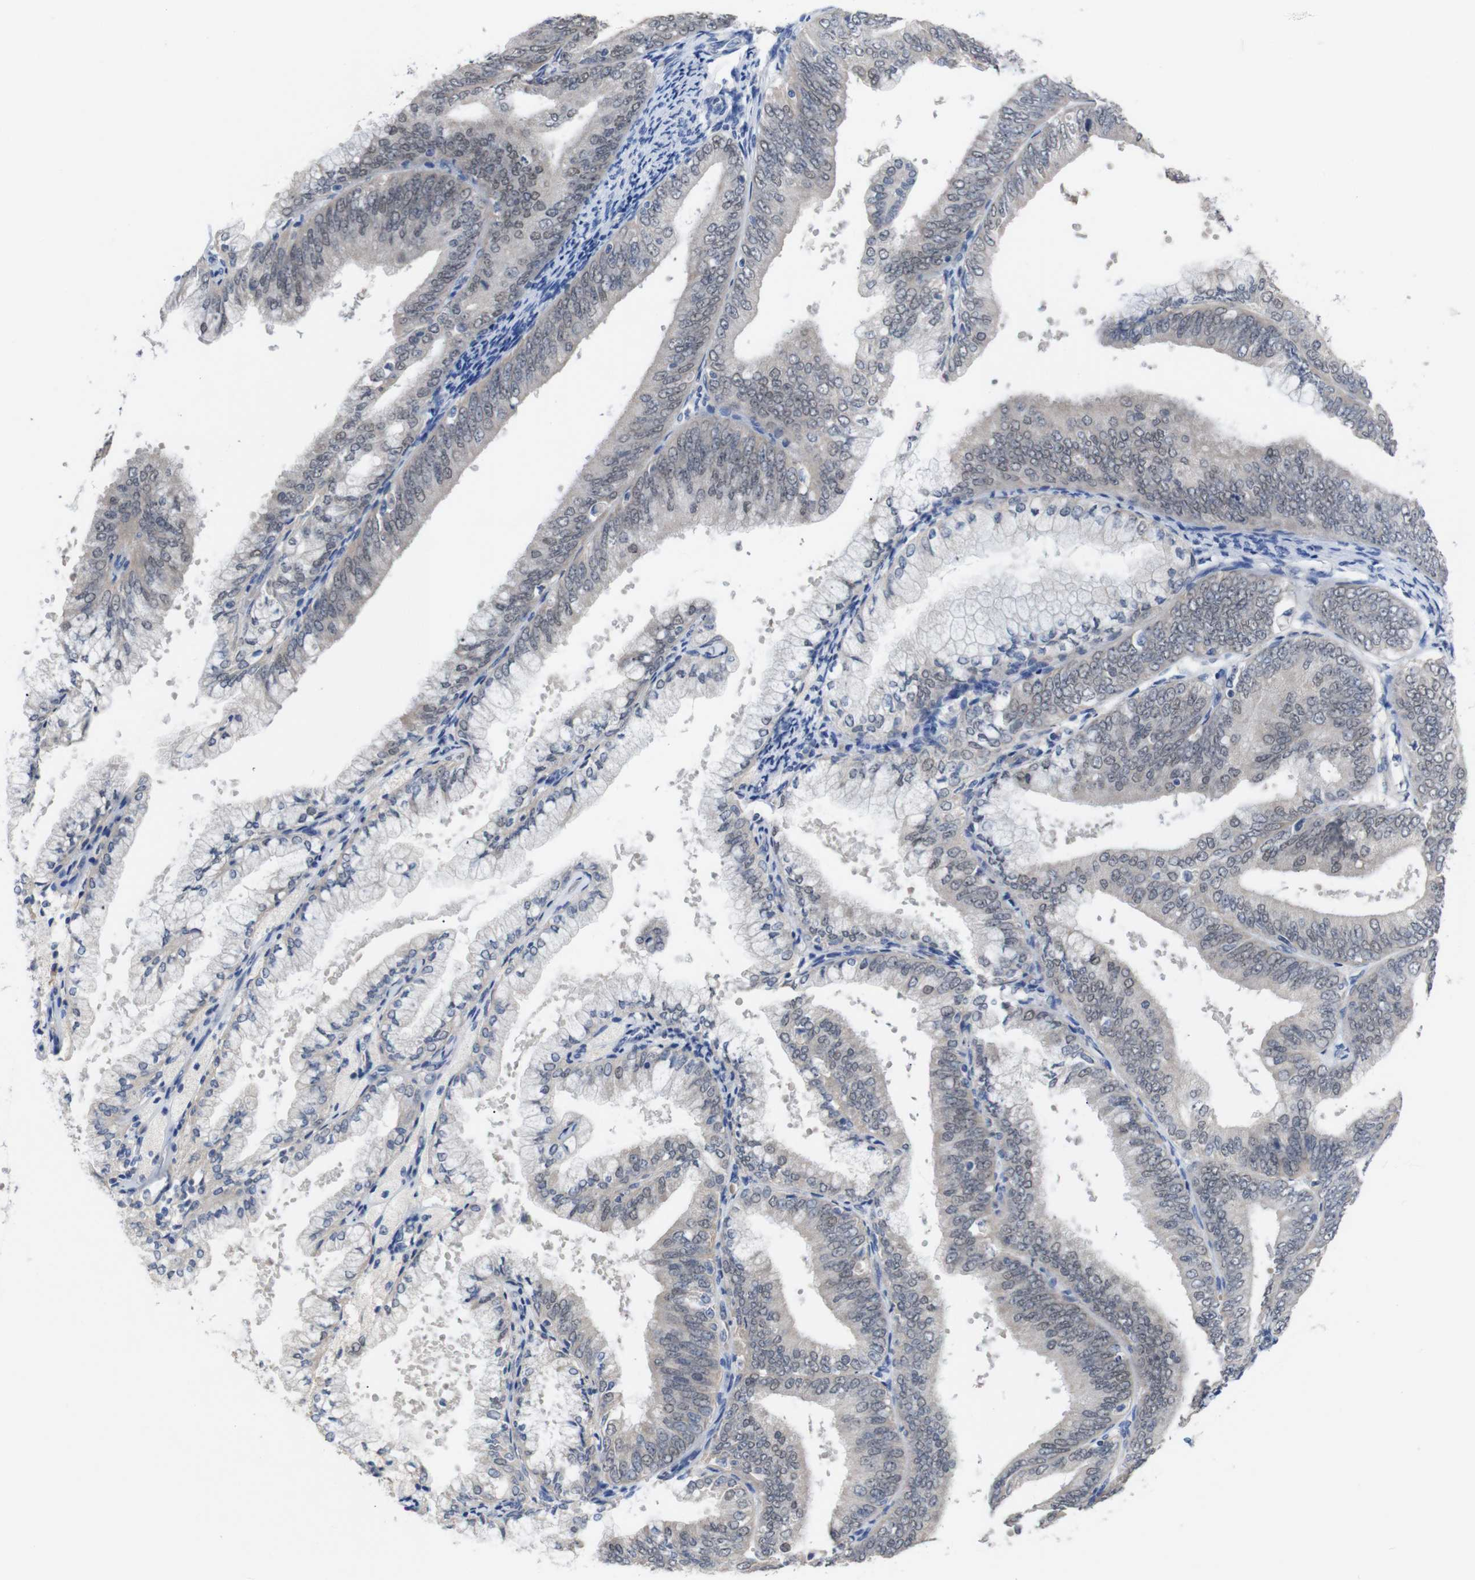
{"staining": {"intensity": "weak", "quantity": "25%-75%", "location": "nuclear"}, "tissue": "endometrial cancer", "cell_type": "Tumor cells", "image_type": "cancer", "snomed": [{"axis": "morphology", "description": "Adenocarcinoma, NOS"}, {"axis": "topography", "description": "Endometrium"}], "caption": "This image exhibits endometrial cancer (adenocarcinoma) stained with immunohistochemistry to label a protein in brown. The nuclear of tumor cells show weak positivity for the protein. Nuclei are counter-stained blue.", "gene": "HNF1A", "patient": {"sex": "female", "age": 63}}